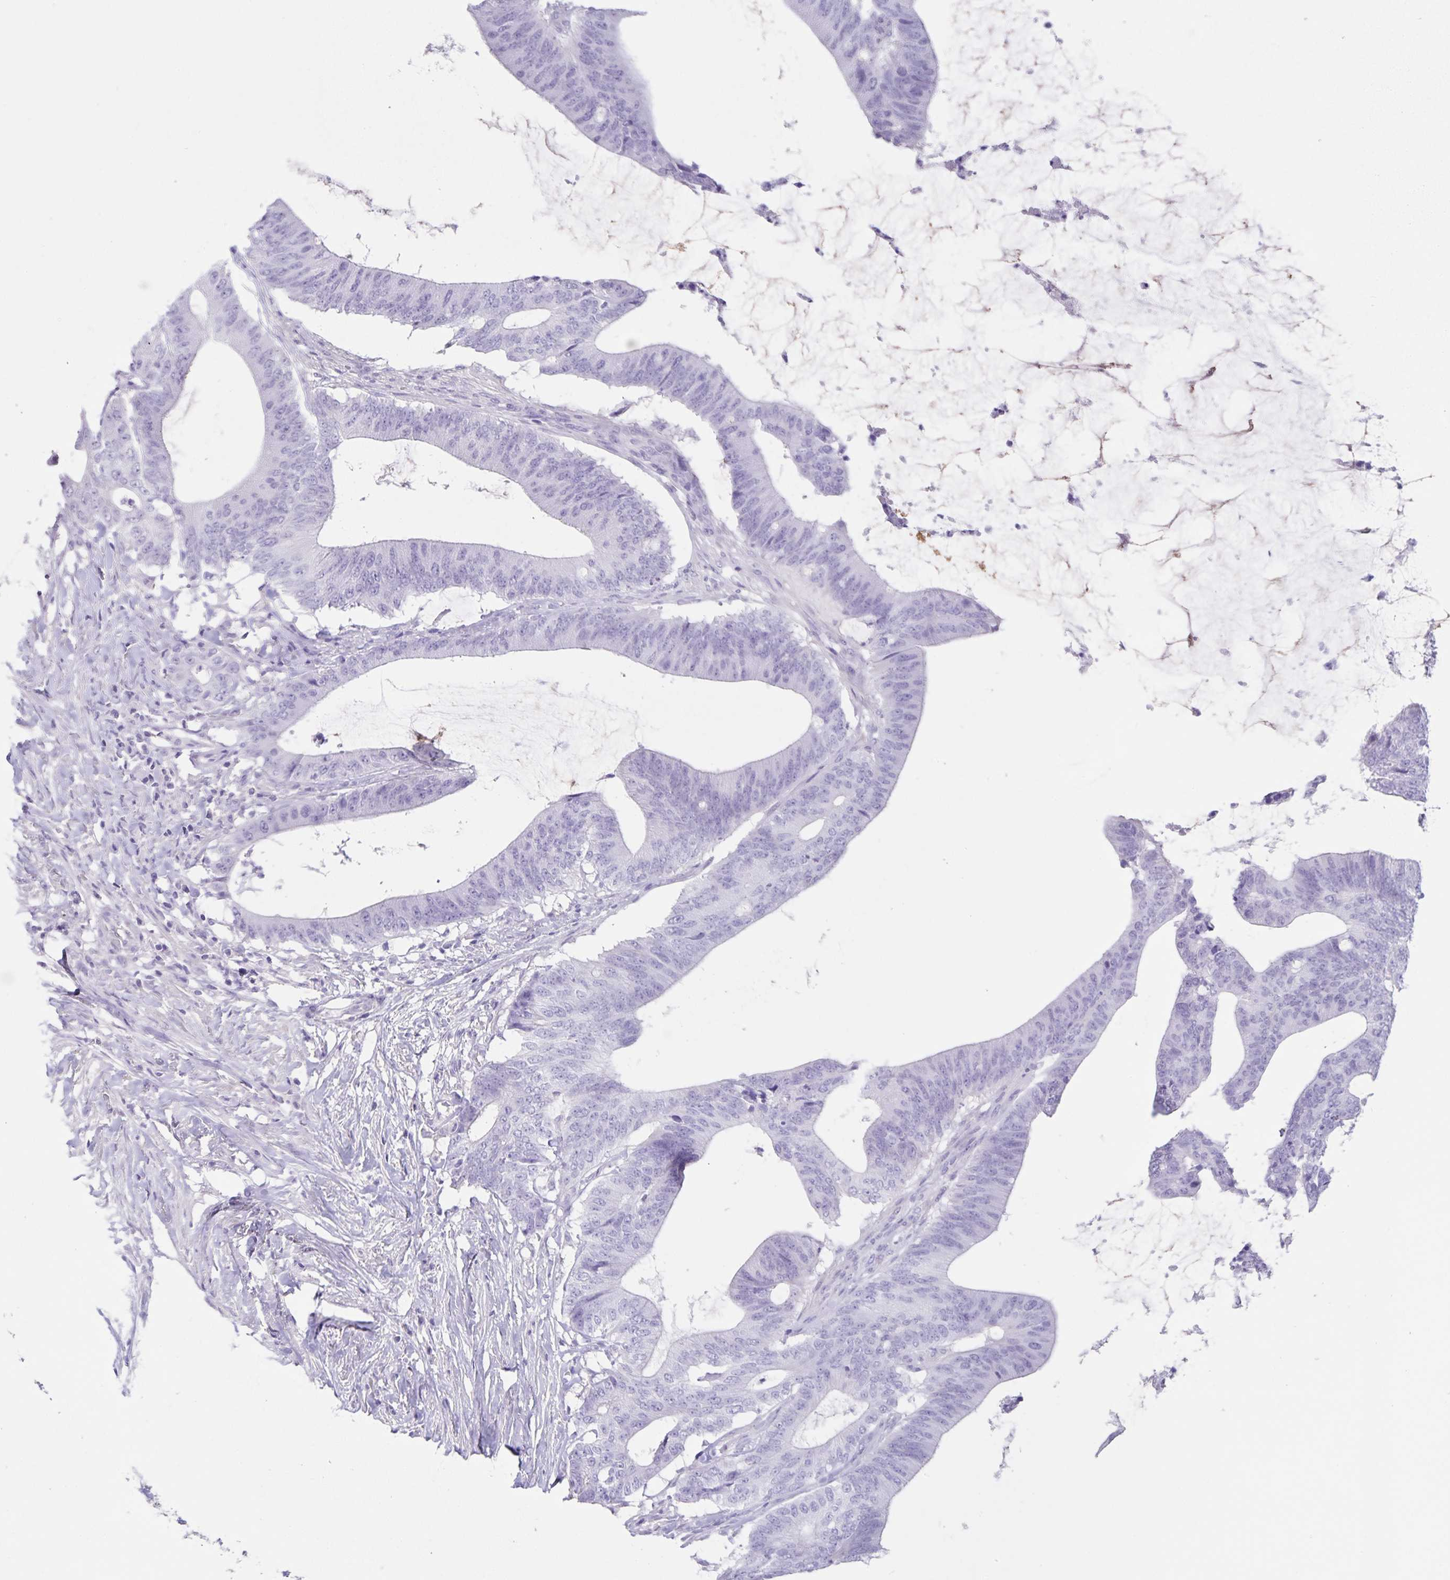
{"staining": {"intensity": "negative", "quantity": "none", "location": "none"}, "tissue": "colorectal cancer", "cell_type": "Tumor cells", "image_type": "cancer", "snomed": [{"axis": "morphology", "description": "Adenocarcinoma, NOS"}, {"axis": "topography", "description": "Colon"}], "caption": "IHC of human colorectal adenocarcinoma exhibits no expression in tumor cells.", "gene": "C11orf42", "patient": {"sex": "female", "age": 43}}